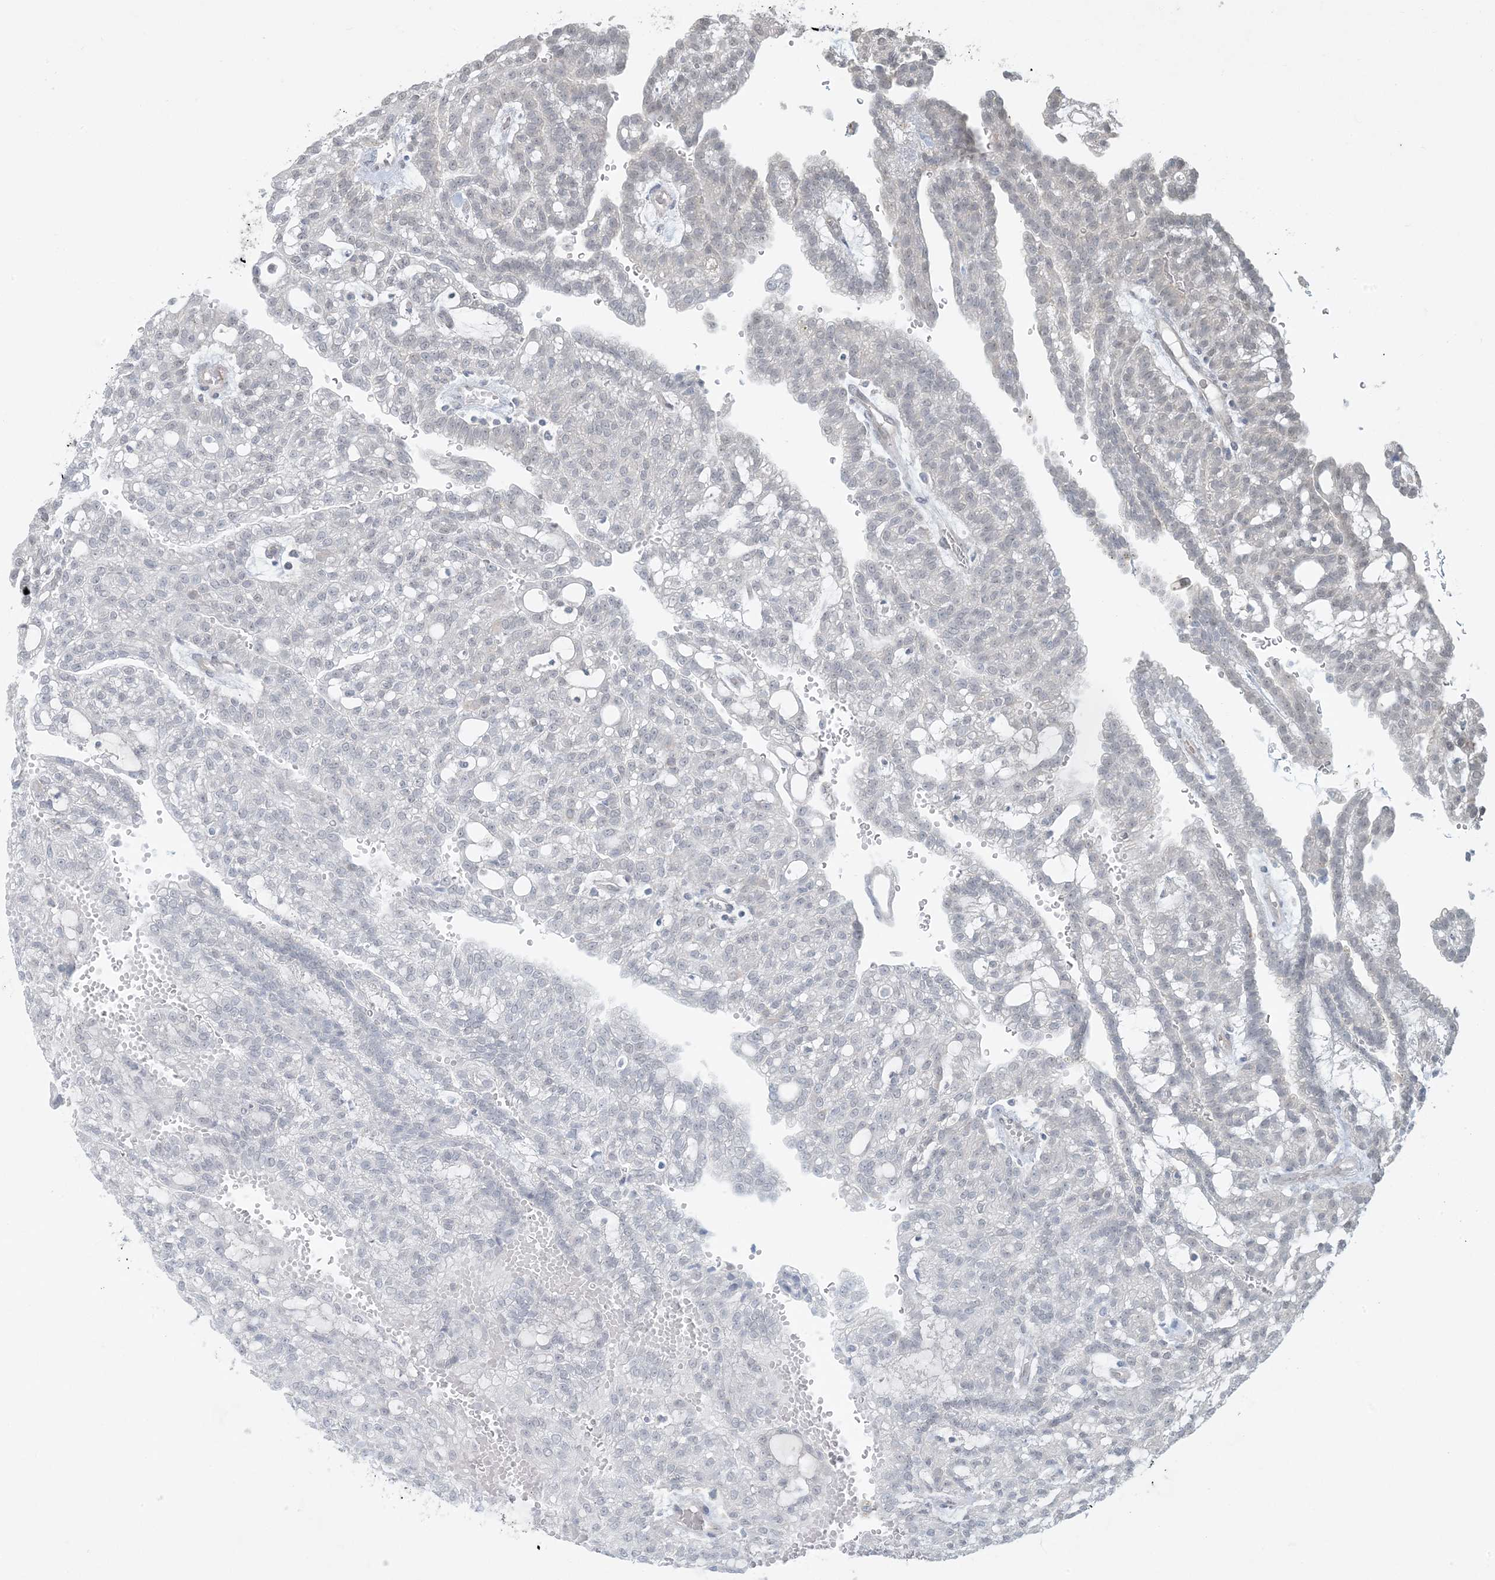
{"staining": {"intensity": "negative", "quantity": "none", "location": "none"}, "tissue": "renal cancer", "cell_type": "Tumor cells", "image_type": "cancer", "snomed": [{"axis": "morphology", "description": "Adenocarcinoma, NOS"}, {"axis": "topography", "description": "Kidney"}], "caption": "This is a micrograph of immunohistochemistry staining of renal adenocarcinoma, which shows no staining in tumor cells.", "gene": "BCORL1", "patient": {"sex": "male", "age": 63}}